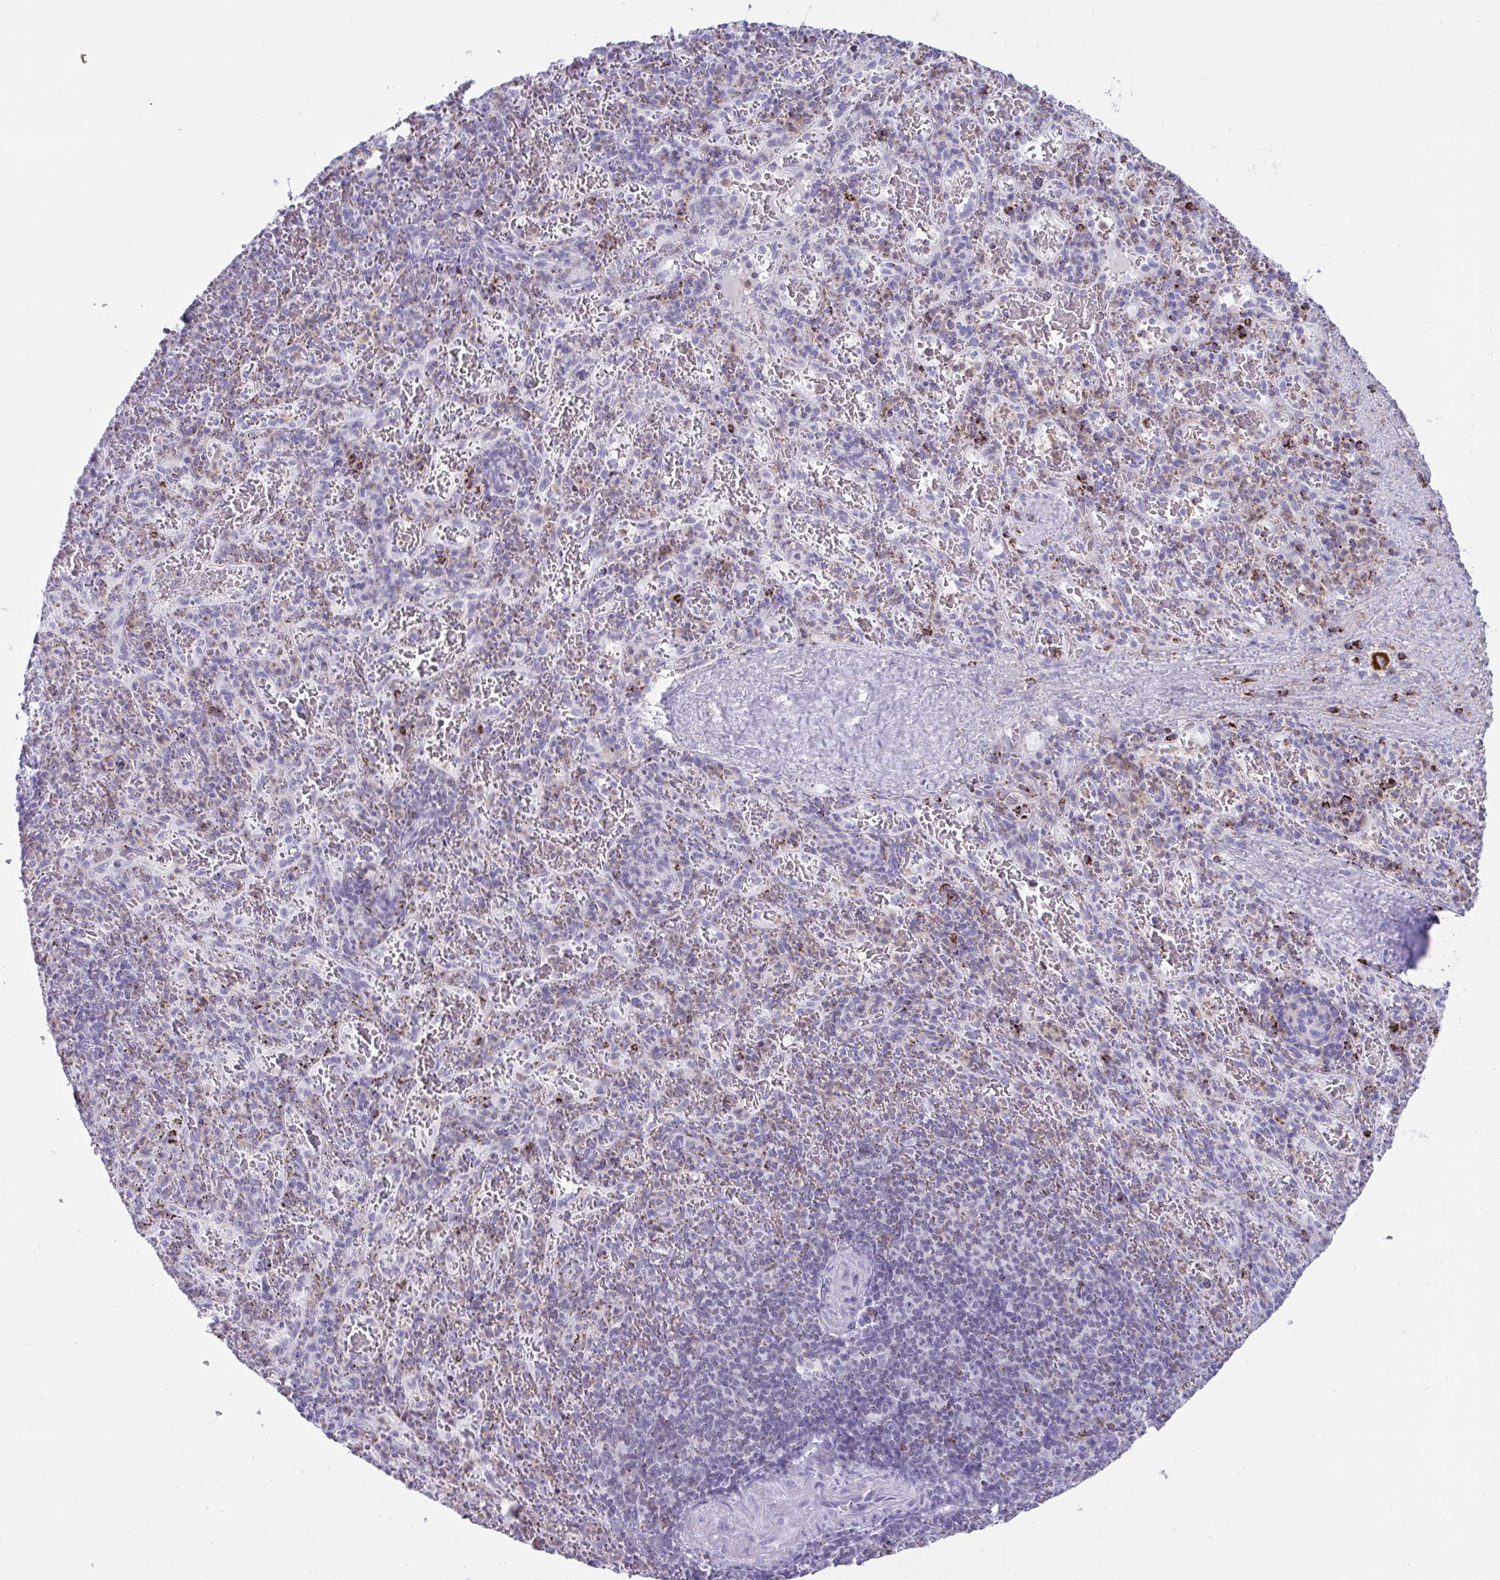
{"staining": {"intensity": "negative", "quantity": "none", "location": "none"}, "tissue": "spleen", "cell_type": "Cells in red pulp", "image_type": "normal", "snomed": [{"axis": "morphology", "description": "Normal tissue, NOS"}, {"axis": "topography", "description": "Spleen"}], "caption": "Human spleen stained for a protein using immunohistochemistry exhibits no positivity in cells in red pulp.", "gene": "PLA2G12B", "patient": {"sex": "male", "age": 57}}